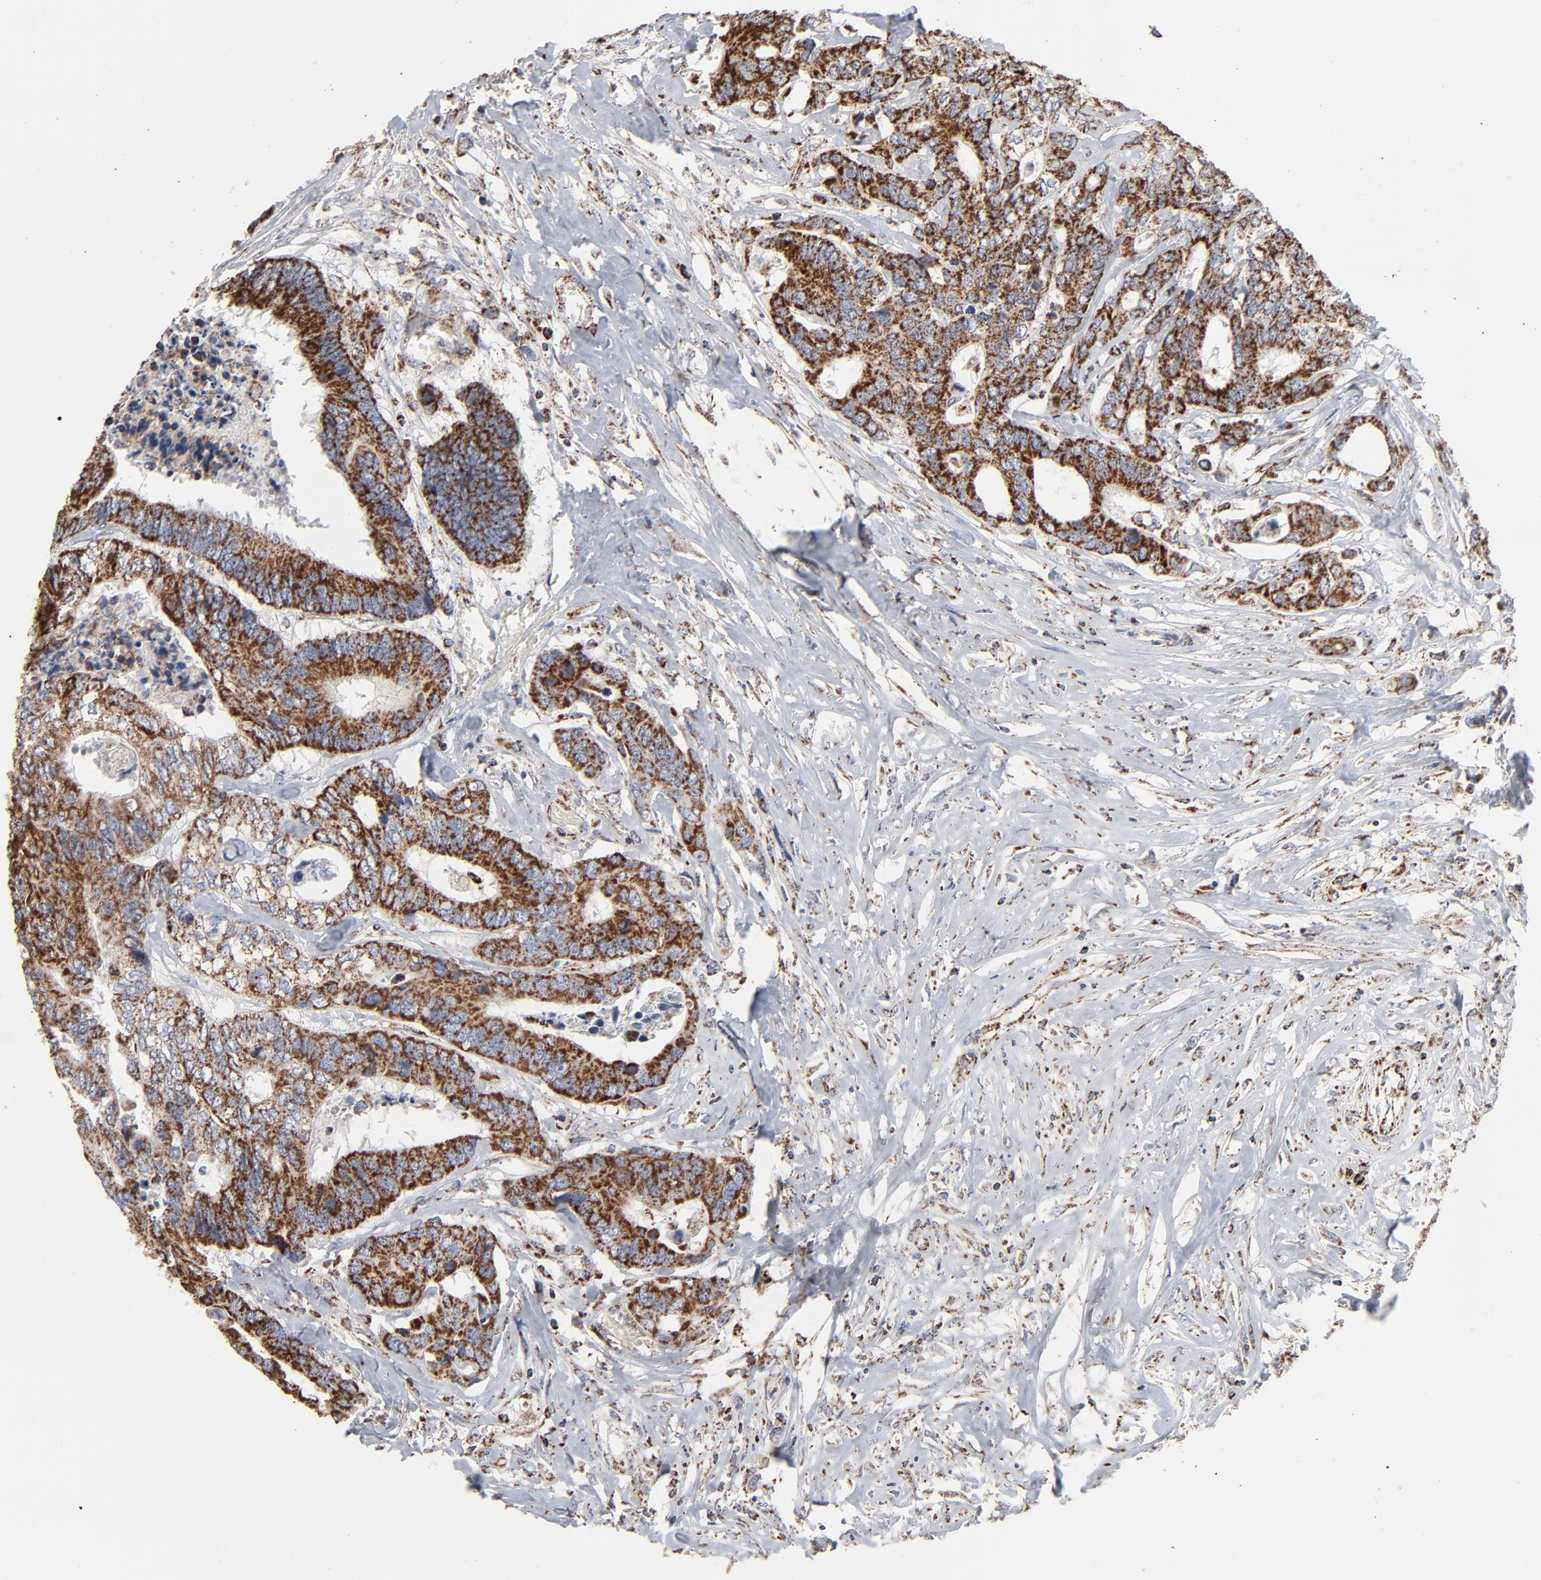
{"staining": {"intensity": "strong", "quantity": ">75%", "location": "cytoplasmic/membranous"}, "tissue": "colorectal cancer", "cell_type": "Tumor cells", "image_type": "cancer", "snomed": [{"axis": "morphology", "description": "Adenocarcinoma, NOS"}, {"axis": "topography", "description": "Rectum"}], "caption": "Immunohistochemical staining of colorectal cancer shows high levels of strong cytoplasmic/membranous expression in approximately >75% of tumor cells.", "gene": "UQCRC1", "patient": {"sex": "male", "age": 55}}